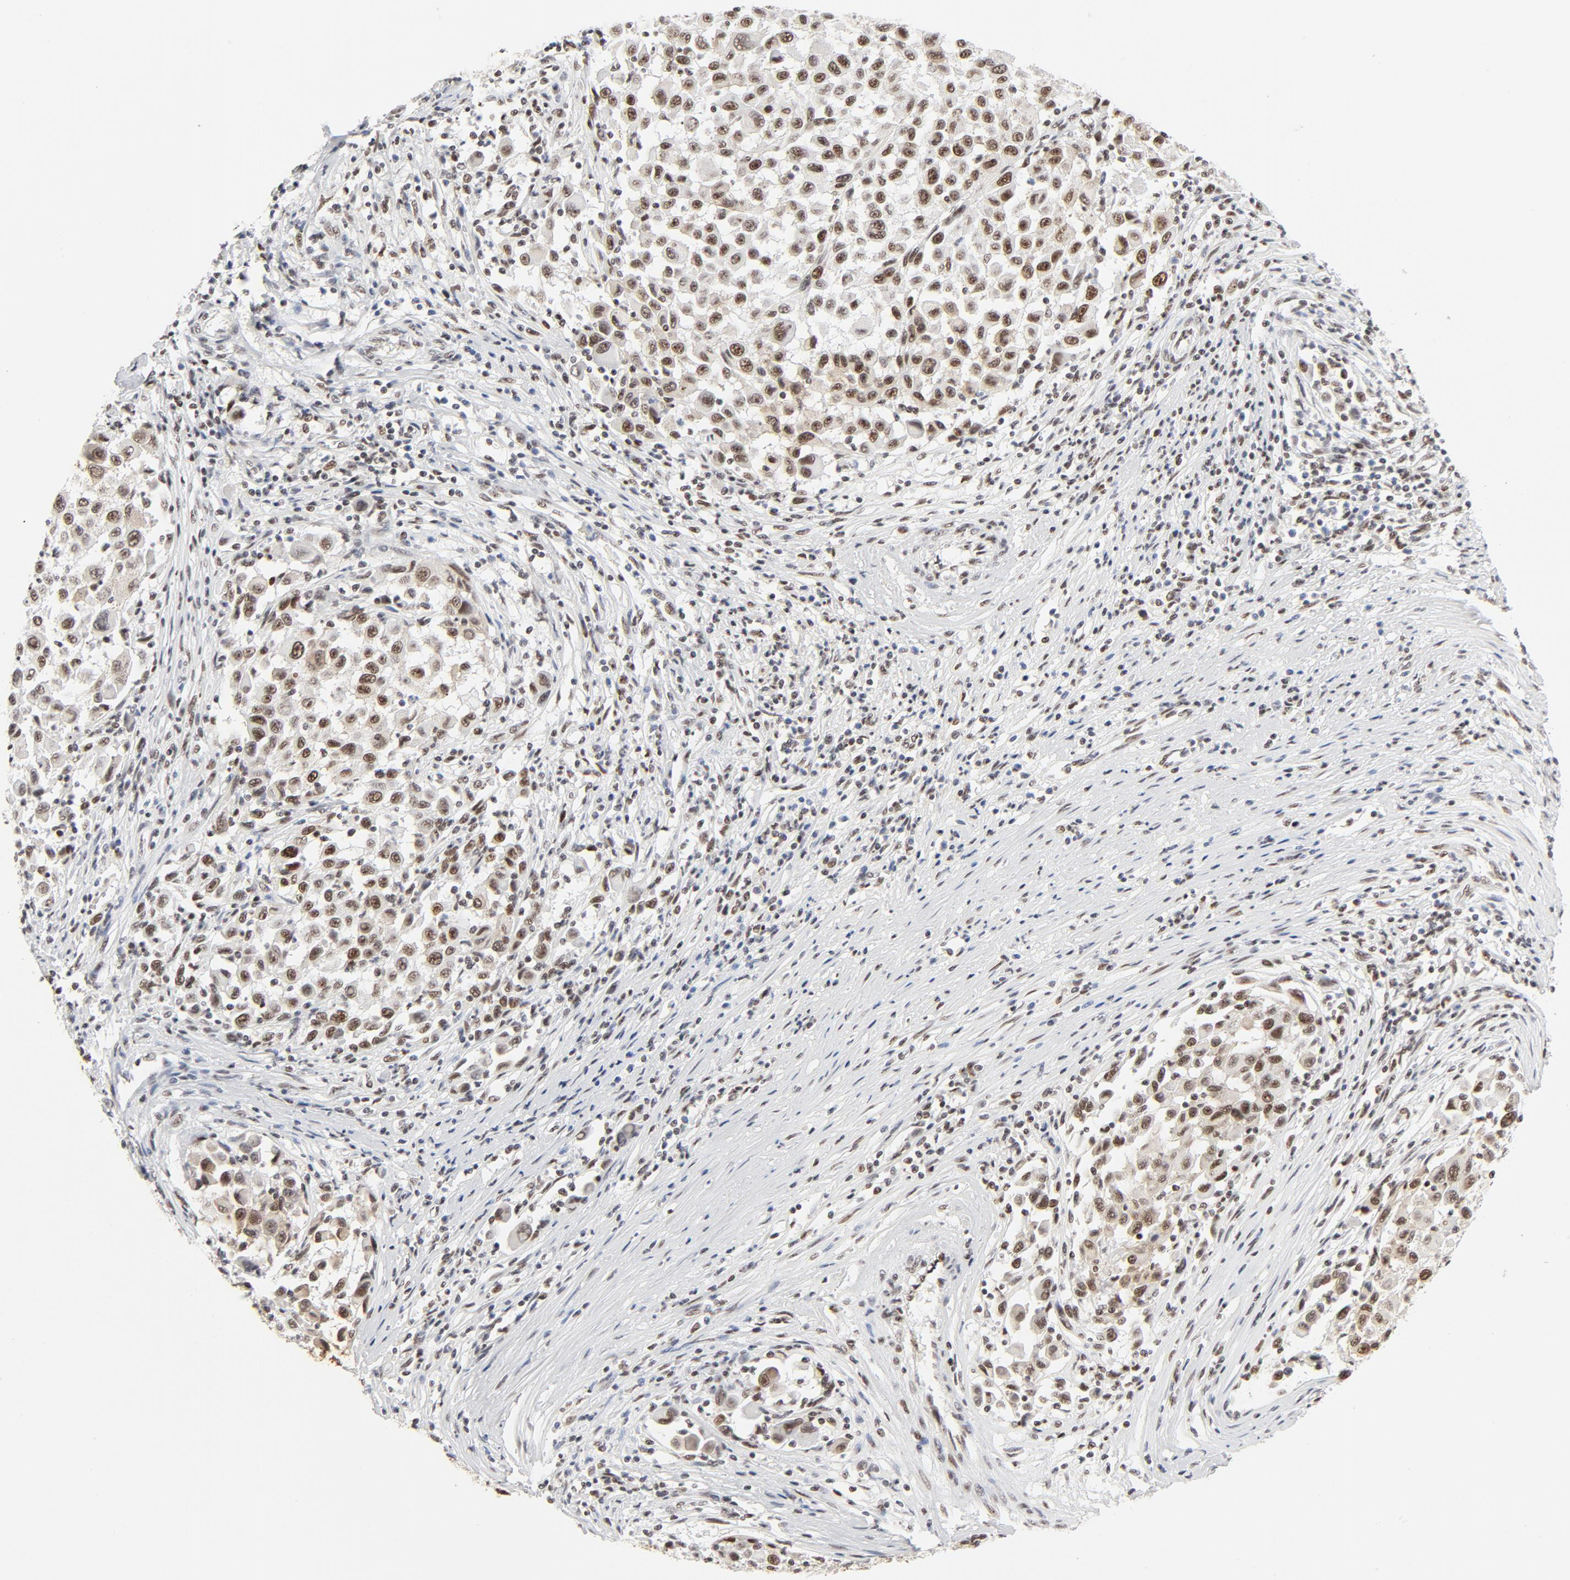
{"staining": {"intensity": "moderate", "quantity": ">75%", "location": "nuclear"}, "tissue": "melanoma", "cell_type": "Tumor cells", "image_type": "cancer", "snomed": [{"axis": "morphology", "description": "Malignant melanoma, Metastatic site"}, {"axis": "topography", "description": "Lymph node"}], "caption": "IHC (DAB) staining of human malignant melanoma (metastatic site) demonstrates moderate nuclear protein staining in about >75% of tumor cells.", "gene": "GTF2H1", "patient": {"sex": "male", "age": 61}}